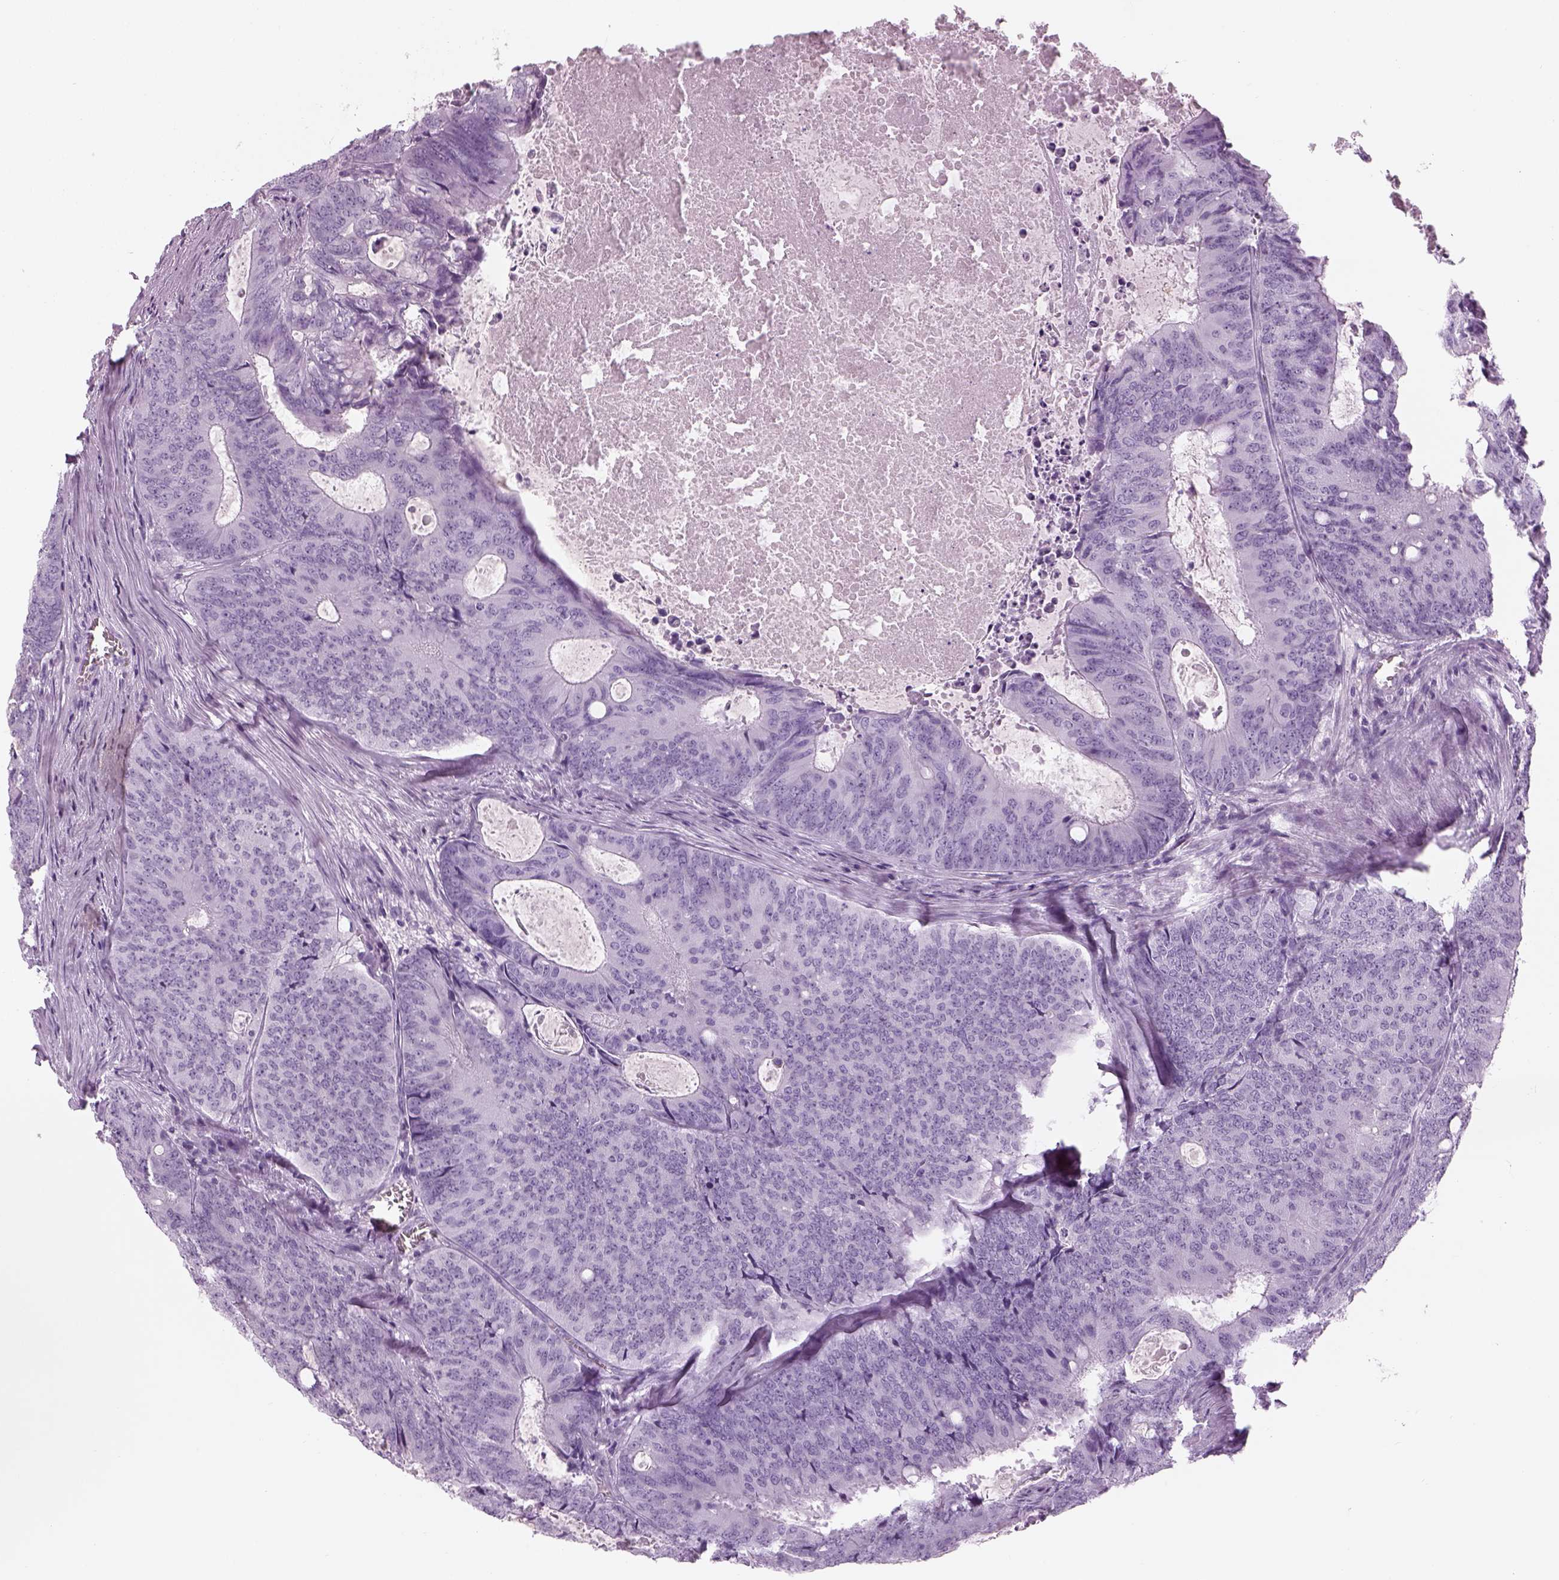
{"staining": {"intensity": "negative", "quantity": "none", "location": "none"}, "tissue": "colorectal cancer", "cell_type": "Tumor cells", "image_type": "cancer", "snomed": [{"axis": "morphology", "description": "Adenocarcinoma, NOS"}, {"axis": "topography", "description": "Colon"}], "caption": "Photomicrograph shows no protein expression in tumor cells of colorectal adenocarcinoma tissue.", "gene": "SAG", "patient": {"sex": "male", "age": 67}}